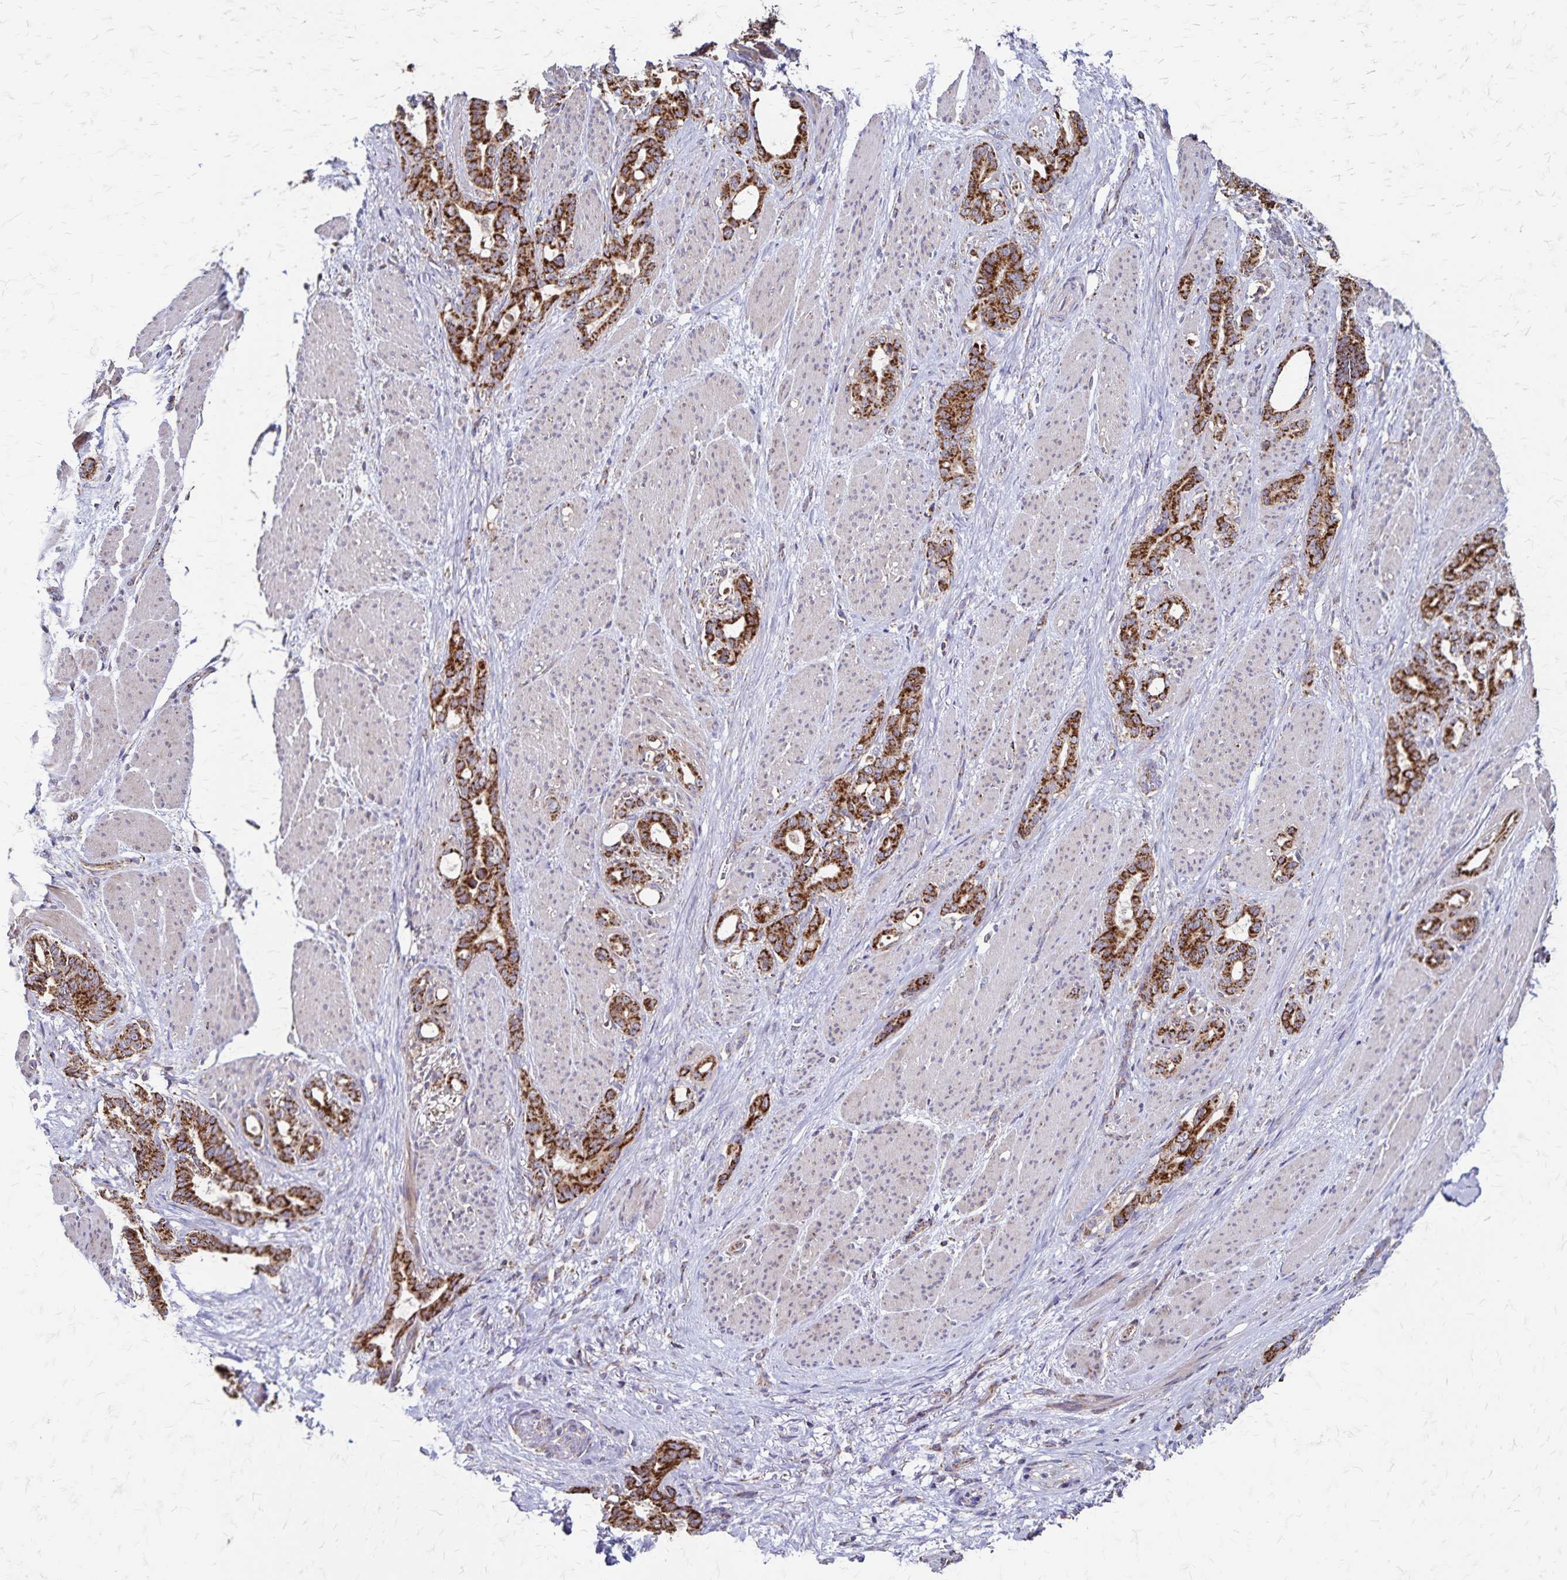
{"staining": {"intensity": "strong", "quantity": ">75%", "location": "cytoplasmic/membranous"}, "tissue": "stomach cancer", "cell_type": "Tumor cells", "image_type": "cancer", "snomed": [{"axis": "morphology", "description": "Normal tissue, NOS"}, {"axis": "morphology", "description": "Adenocarcinoma, NOS"}, {"axis": "topography", "description": "Esophagus"}, {"axis": "topography", "description": "Stomach, upper"}], "caption": "Immunohistochemistry (DAB) staining of human stomach adenocarcinoma demonstrates strong cytoplasmic/membranous protein expression in about >75% of tumor cells.", "gene": "NFS1", "patient": {"sex": "male", "age": 62}}